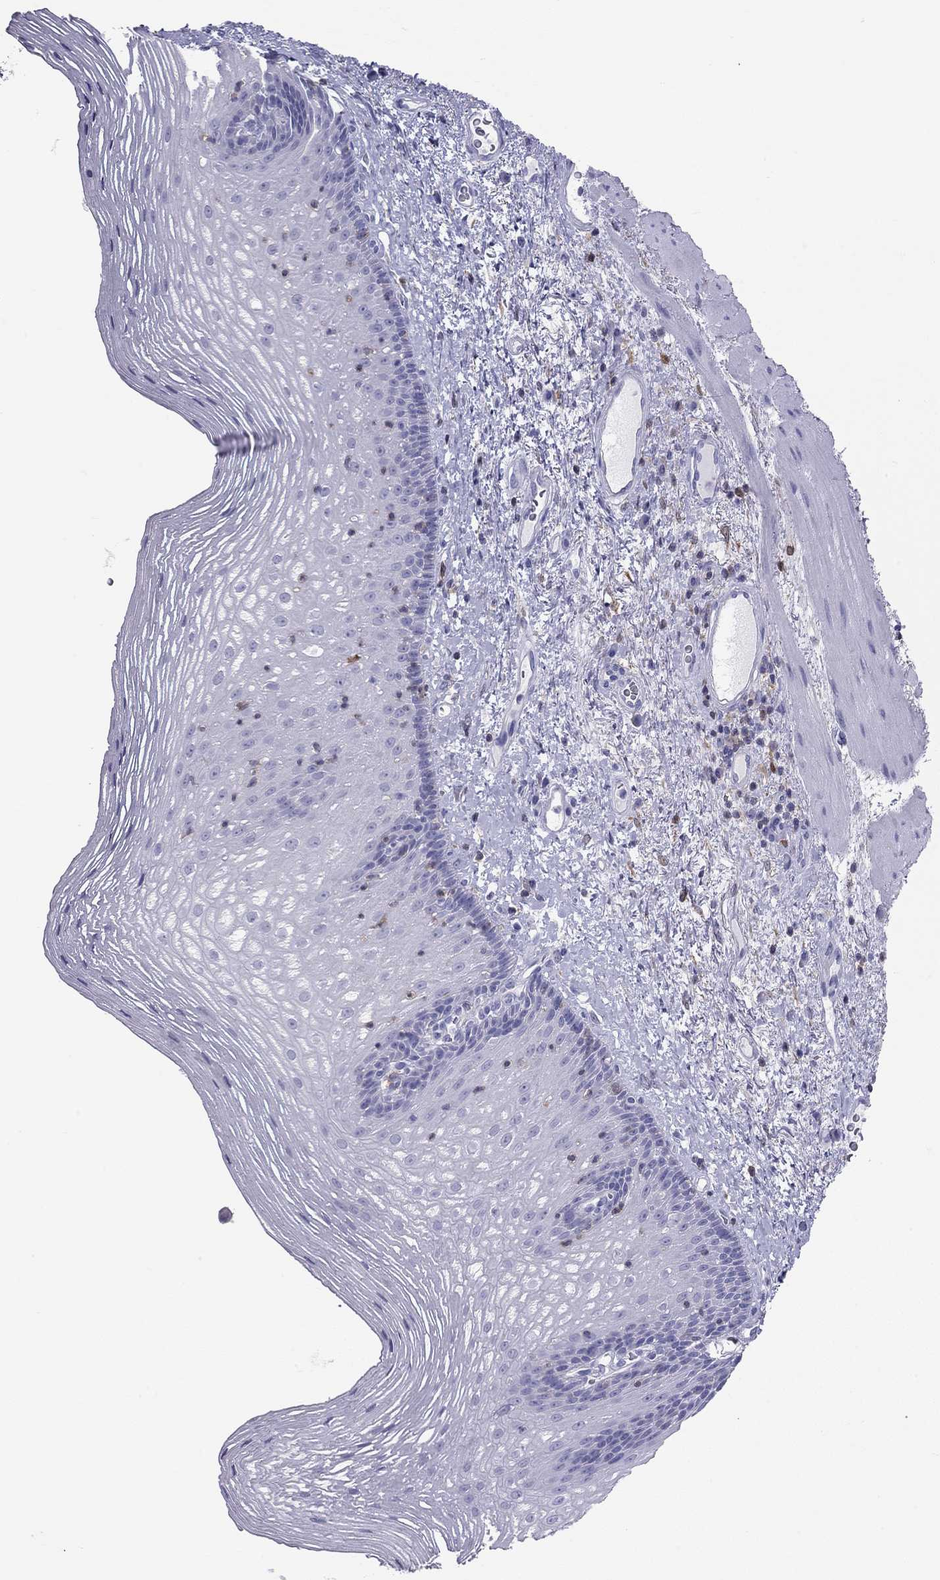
{"staining": {"intensity": "negative", "quantity": "none", "location": "none"}, "tissue": "esophagus", "cell_type": "Squamous epithelial cells", "image_type": "normal", "snomed": [{"axis": "morphology", "description": "Normal tissue, NOS"}, {"axis": "topography", "description": "Esophagus"}], "caption": "Immunohistochemistry photomicrograph of normal human esophagus stained for a protein (brown), which exhibits no positivity in squamous epithelial cells.", "gene": "SH2D2A", "patient": {"sex": "male", "age": 76}}